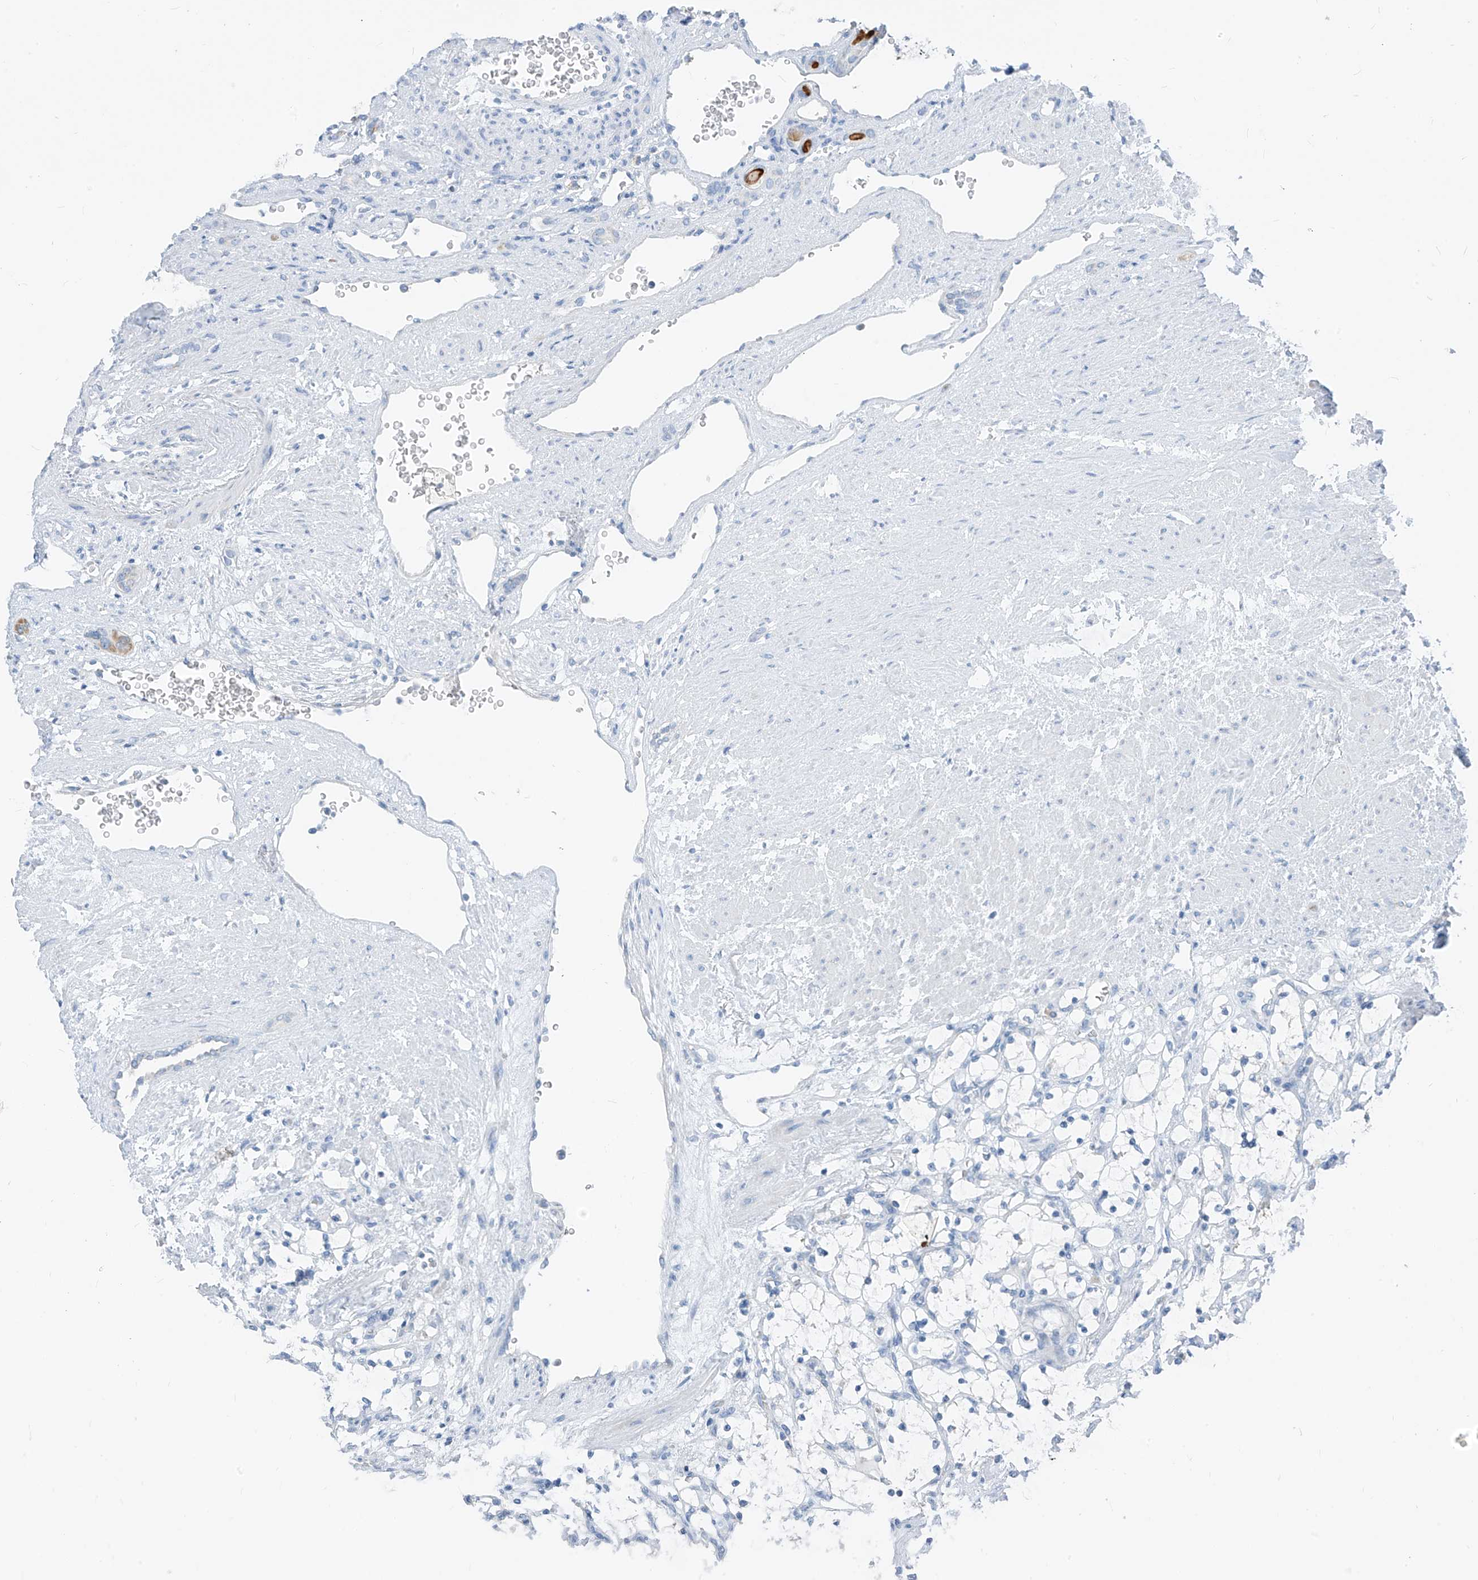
{"staining": {"intensity": "negative", "quantity": "none", "location": "none"}, "tissue": "renal cancer", "cell_type": "Tumor cells", "image_type": "cancer", "snomed": [{"axis": "morphology", "description": "Adenocarcinoma, NOS"}, {"axis": "topography", "description": "Kidney"}], "caption": "Immunohistochemistry of renal cancer displays no positivity in tumor cells. Brightfield microscopy of immunohistochemistry stained with DAB (3,3'-diaminobenzidine) (brown) and hematoxylin (blue), captured at high magnification.", "gene": "ZNF404", "patient": {"sex": "female", "age": 69}}